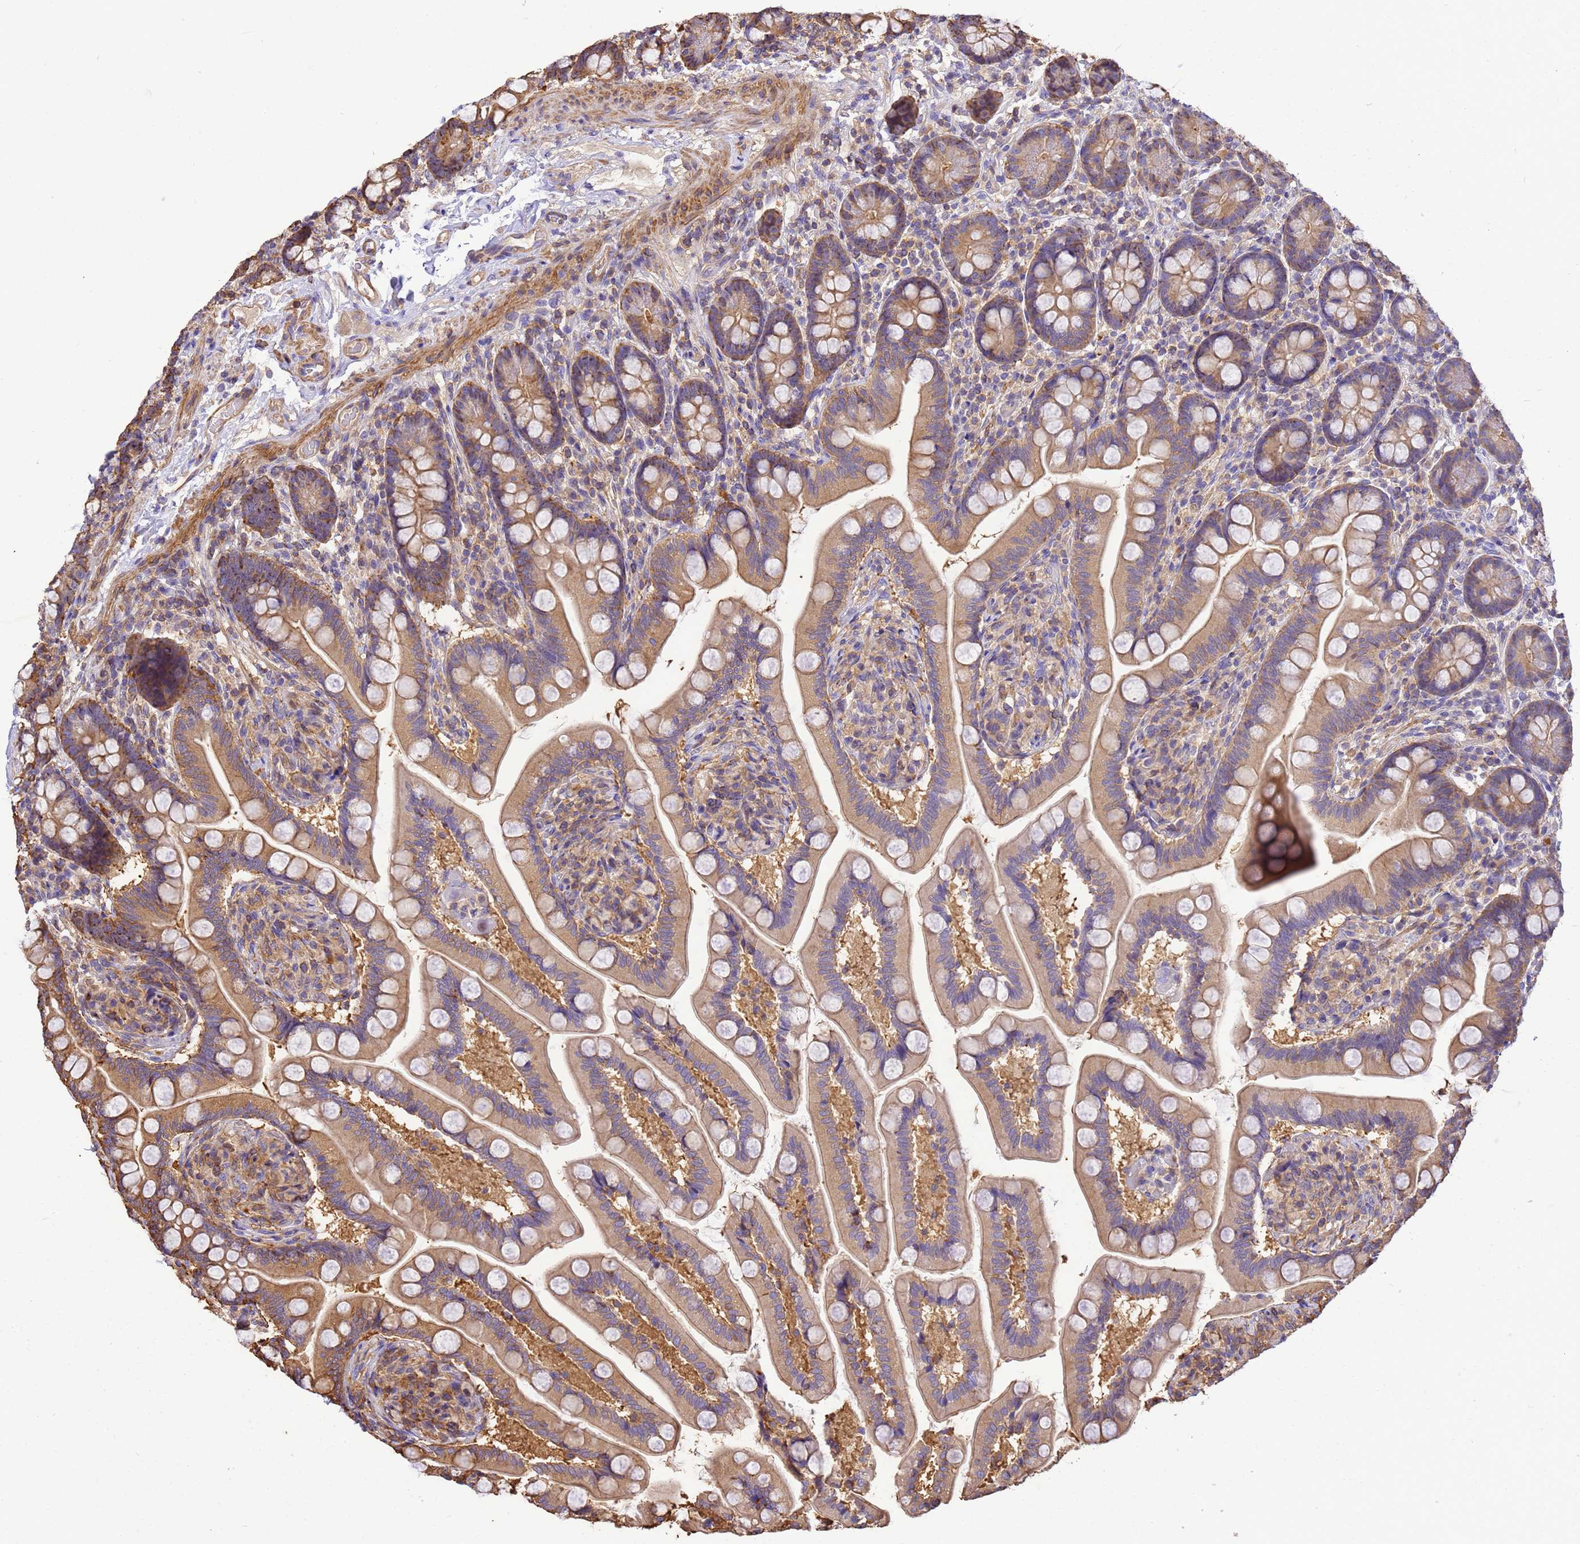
{"staining": {"intensity": "moderate", "quantity": "25%-75%", "location": "cytoplasmic/membranous"}, "tissue": "small intestine", "cell_type": "Glandular cells", "image_type": "normal", "snomed": [{"axis": "morphology", "description": "Normal tissue, NOS"}, {"axis": "topography", "description": "Small intestine"}], "caption": "A high-resolution histopathology image shows immunohistochemistry (IHC) staining of unremarkable small intestine, which shows moderate cytoplasmic/membranous positivity in about 25%-75% of glandular cells. Nuclei are stained in blue.", "gene": "WDR64", "patient": {"sex": "female", "age": 64}}